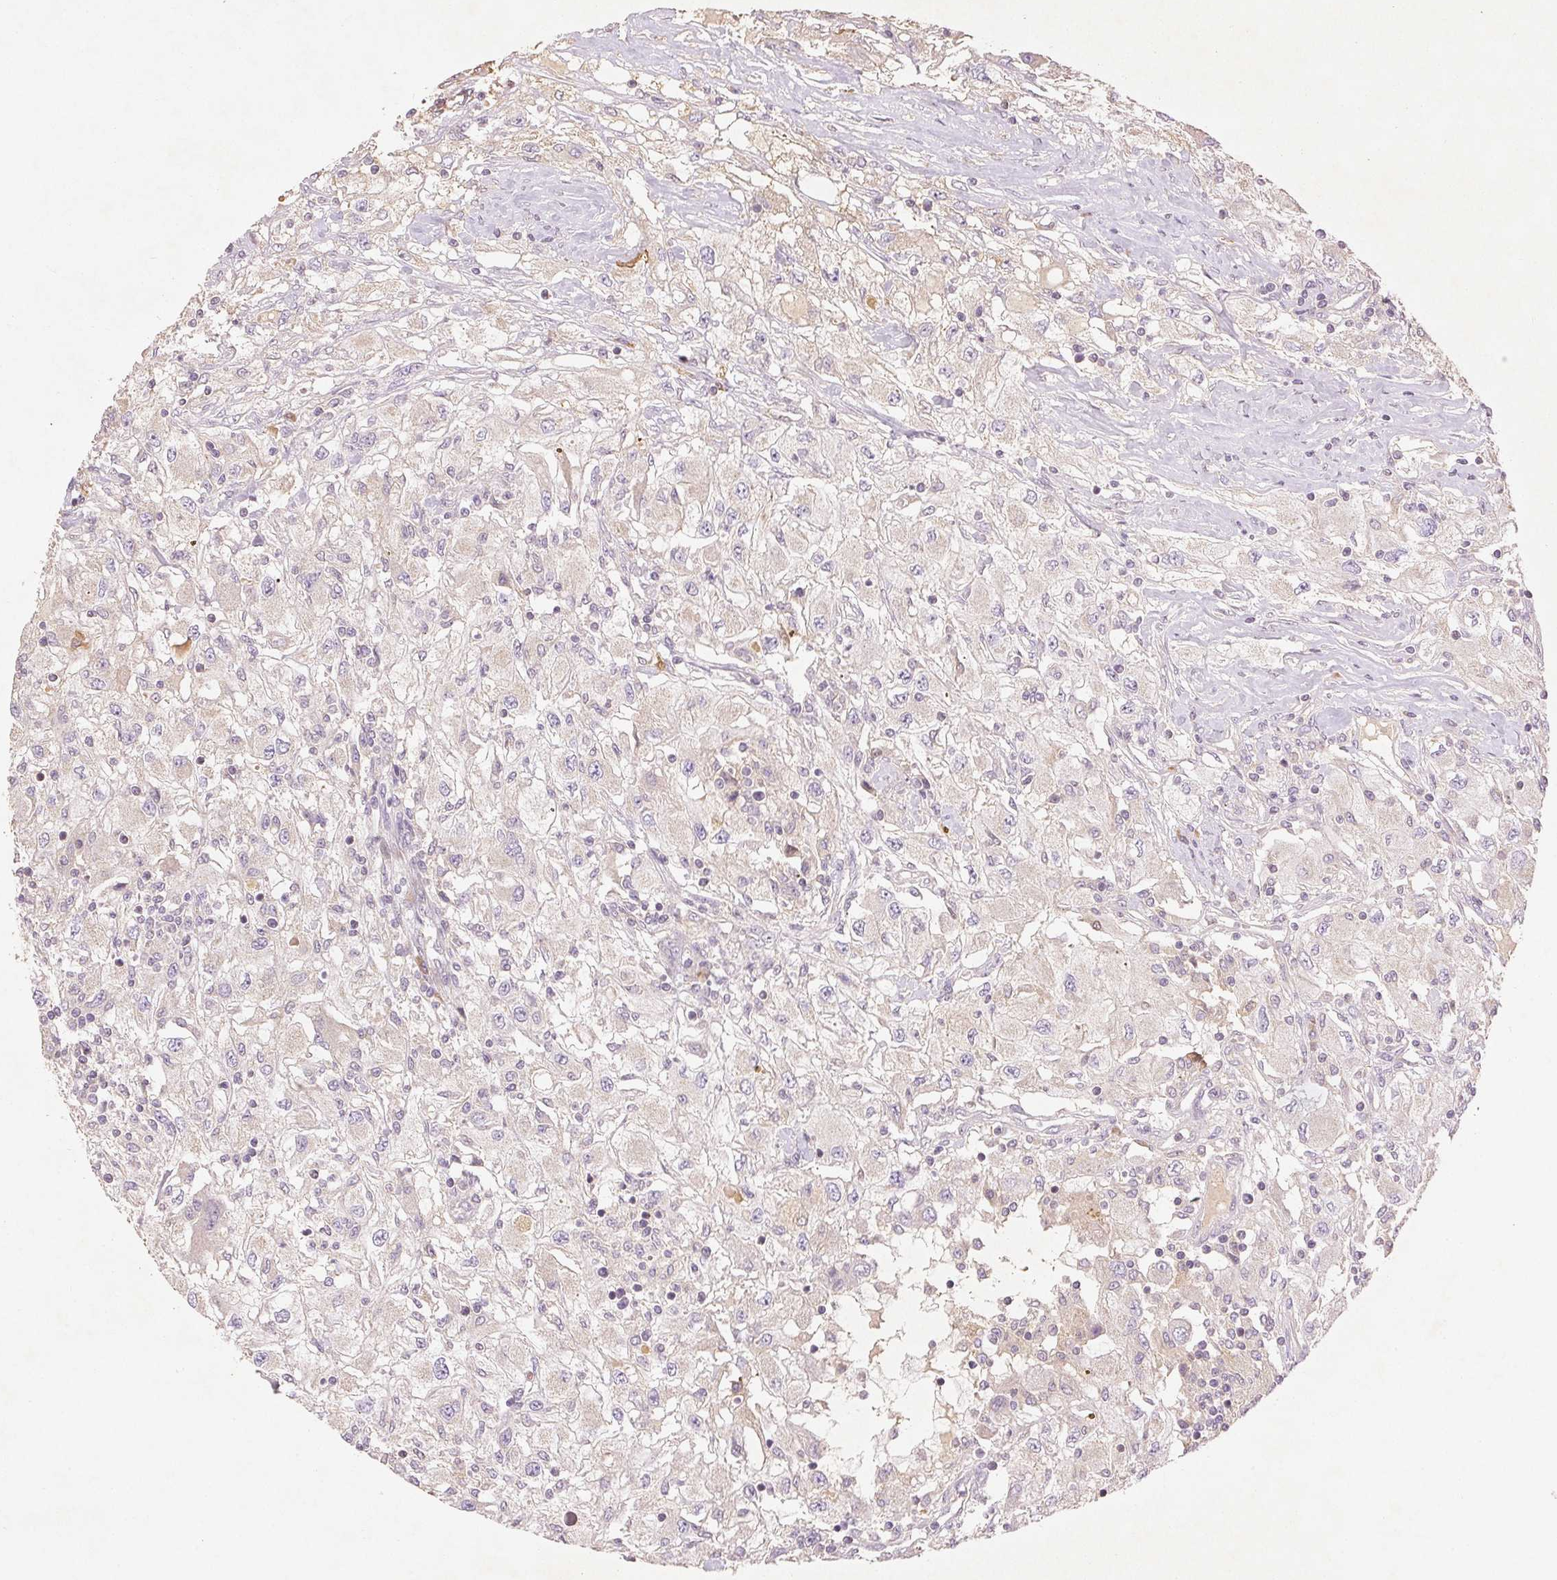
{"staining": {"intensity": "negative", "quantity": "none", "location": "none"}, "tissue": "renal cancer", "cell_type": "Tumor cells", "image_type": "cancer", "snomed": [{"axis": "morphology", "description": "Adenocarcinoma, NOS"}, {"axis": "topography", "description": "Kidney"}], "caption": "Tumor cells are negative for brown protein staining in adenocarcinoma (renal).", "gene": "YIF1B", "patient": {"sex": "female", "age": 67}}